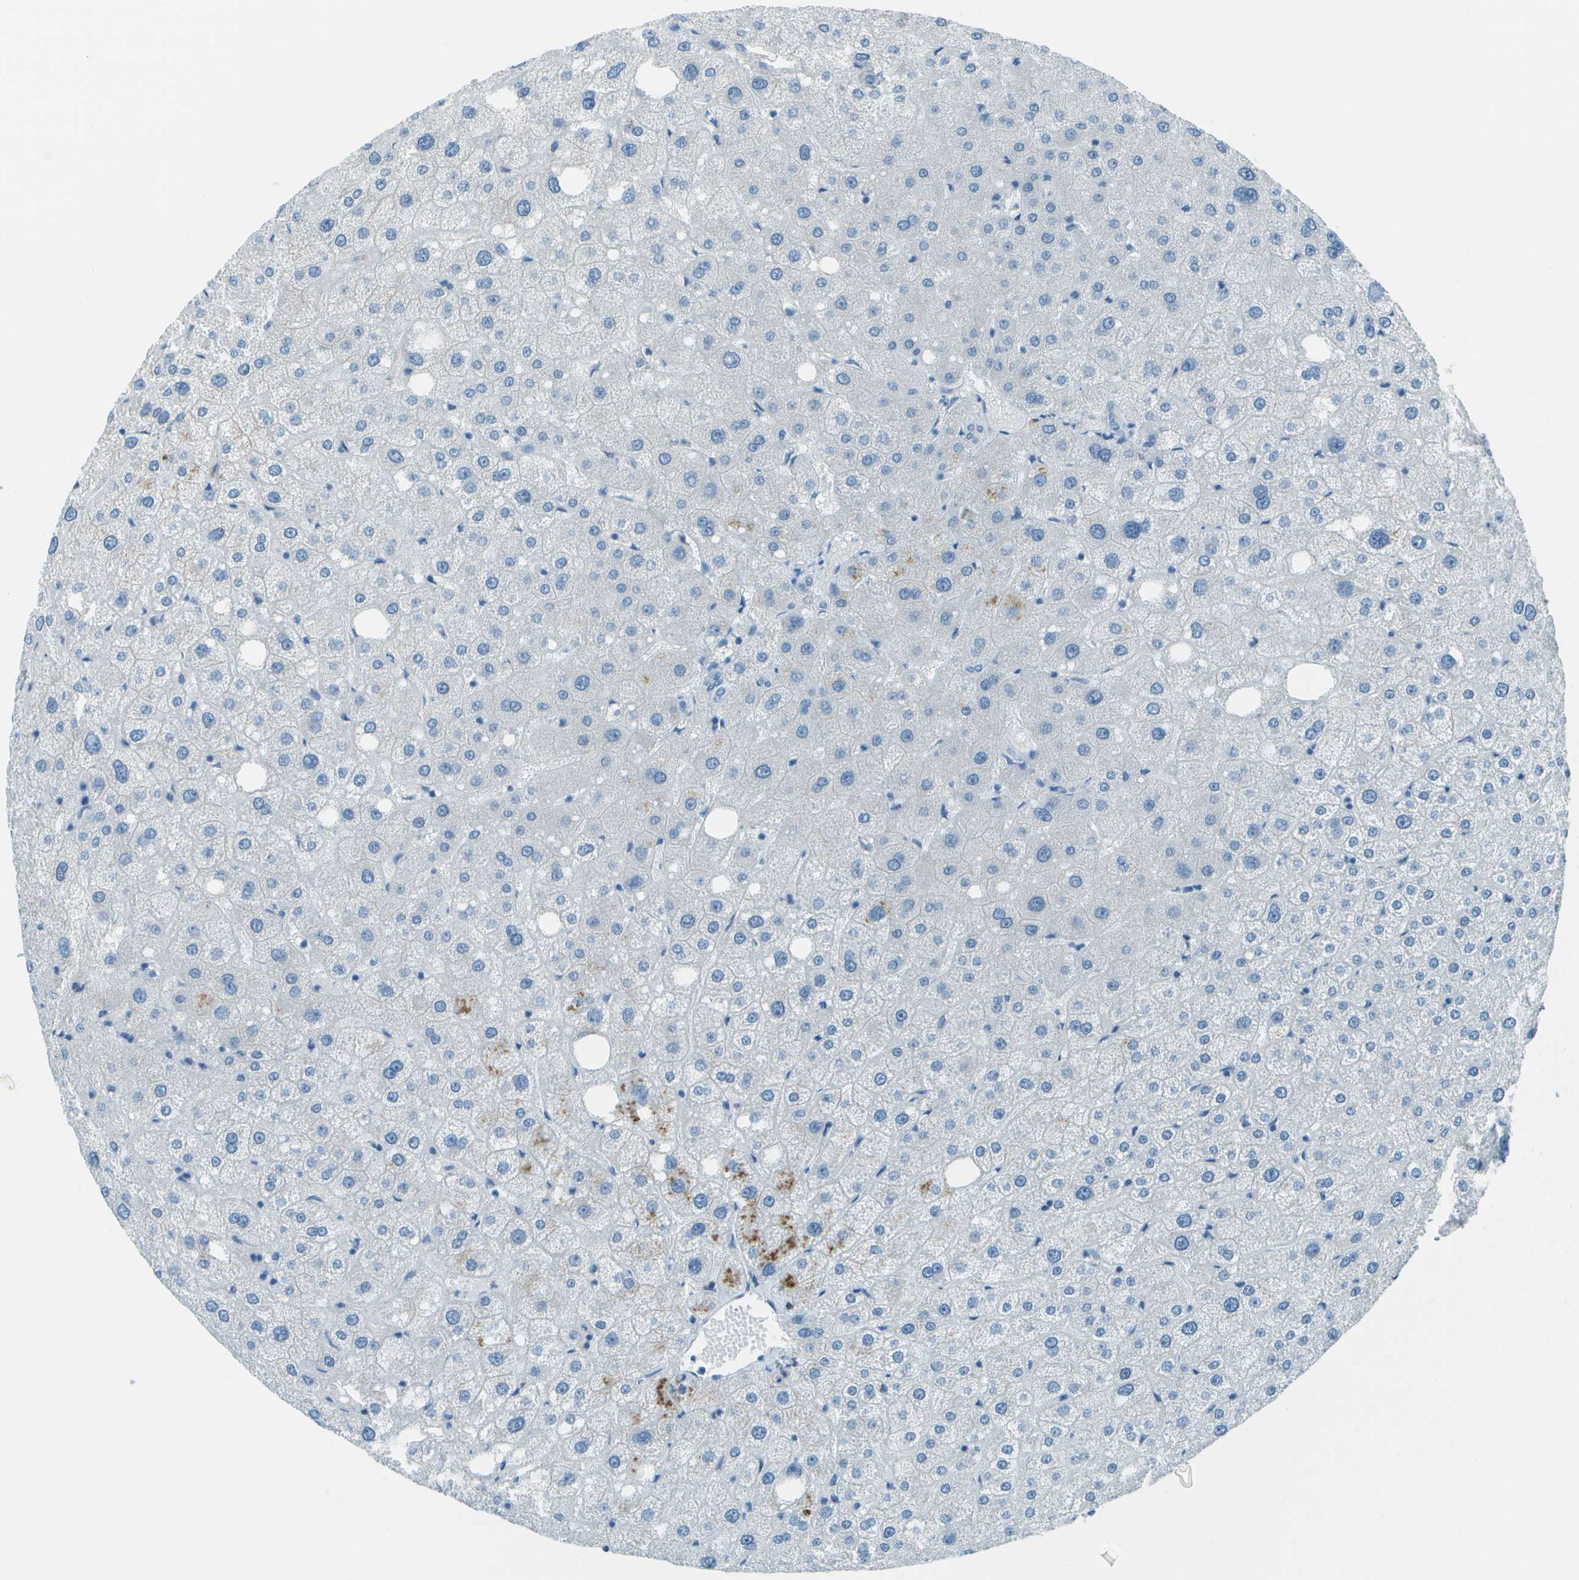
{"staining": {"intensity": "negative", "quantity": "none", "location": "none"}, "tissue": "liver", "cell_type": "Cholangiocytes", "image_type": "normal", "snomed": [{"axis": "morphology", "description": "Normal tissue, NOS"}, {"axis": "topography", "description": "Liver"}], "caption": "Cholangiocytes show no significant expression in benign liver.", "gene": "FGF1", "patient": {"sex": "male", "age": 73}}